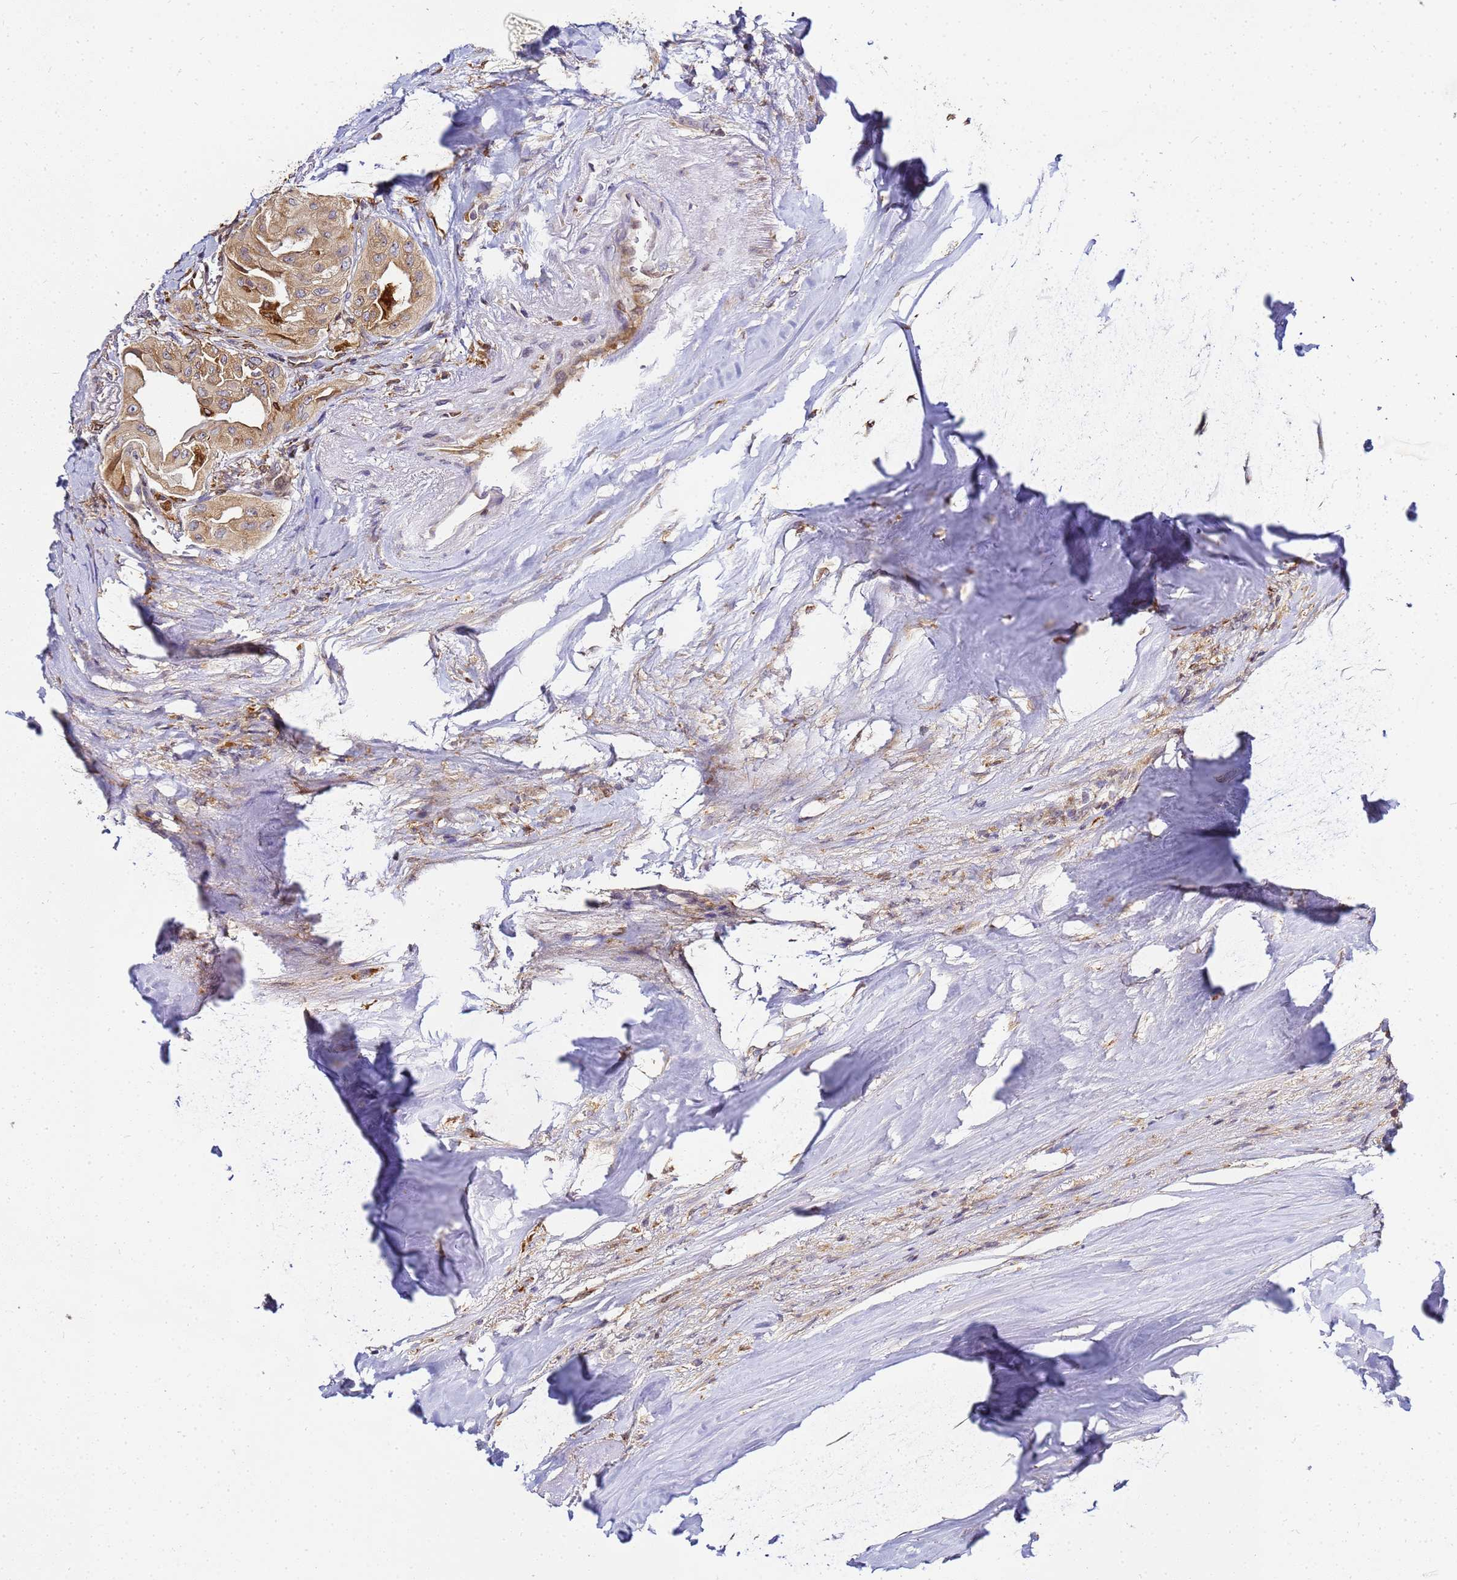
{"staining": {"intensity": "moderate", "quantity": ">75%", "location": "cytoplasmic/membranous"}, "tissue": "thyroid cancer", "cell_type": "Tumor cells", "image_type": "cancer", "snomed": [{"axis": "morphology", "description": "Papillary adenocarcinoma, NOS"}, {"axis": "topography", "description": "Thyroid gland"}], "caption": "Thyroid cancer stained for a protein (brown) reveals moderate cytoplasmic/membranous positive positivity in approximately >75% of tumor cells.", "gene": "ADPGK", "patient": {"sex": "female", "age": 59}}